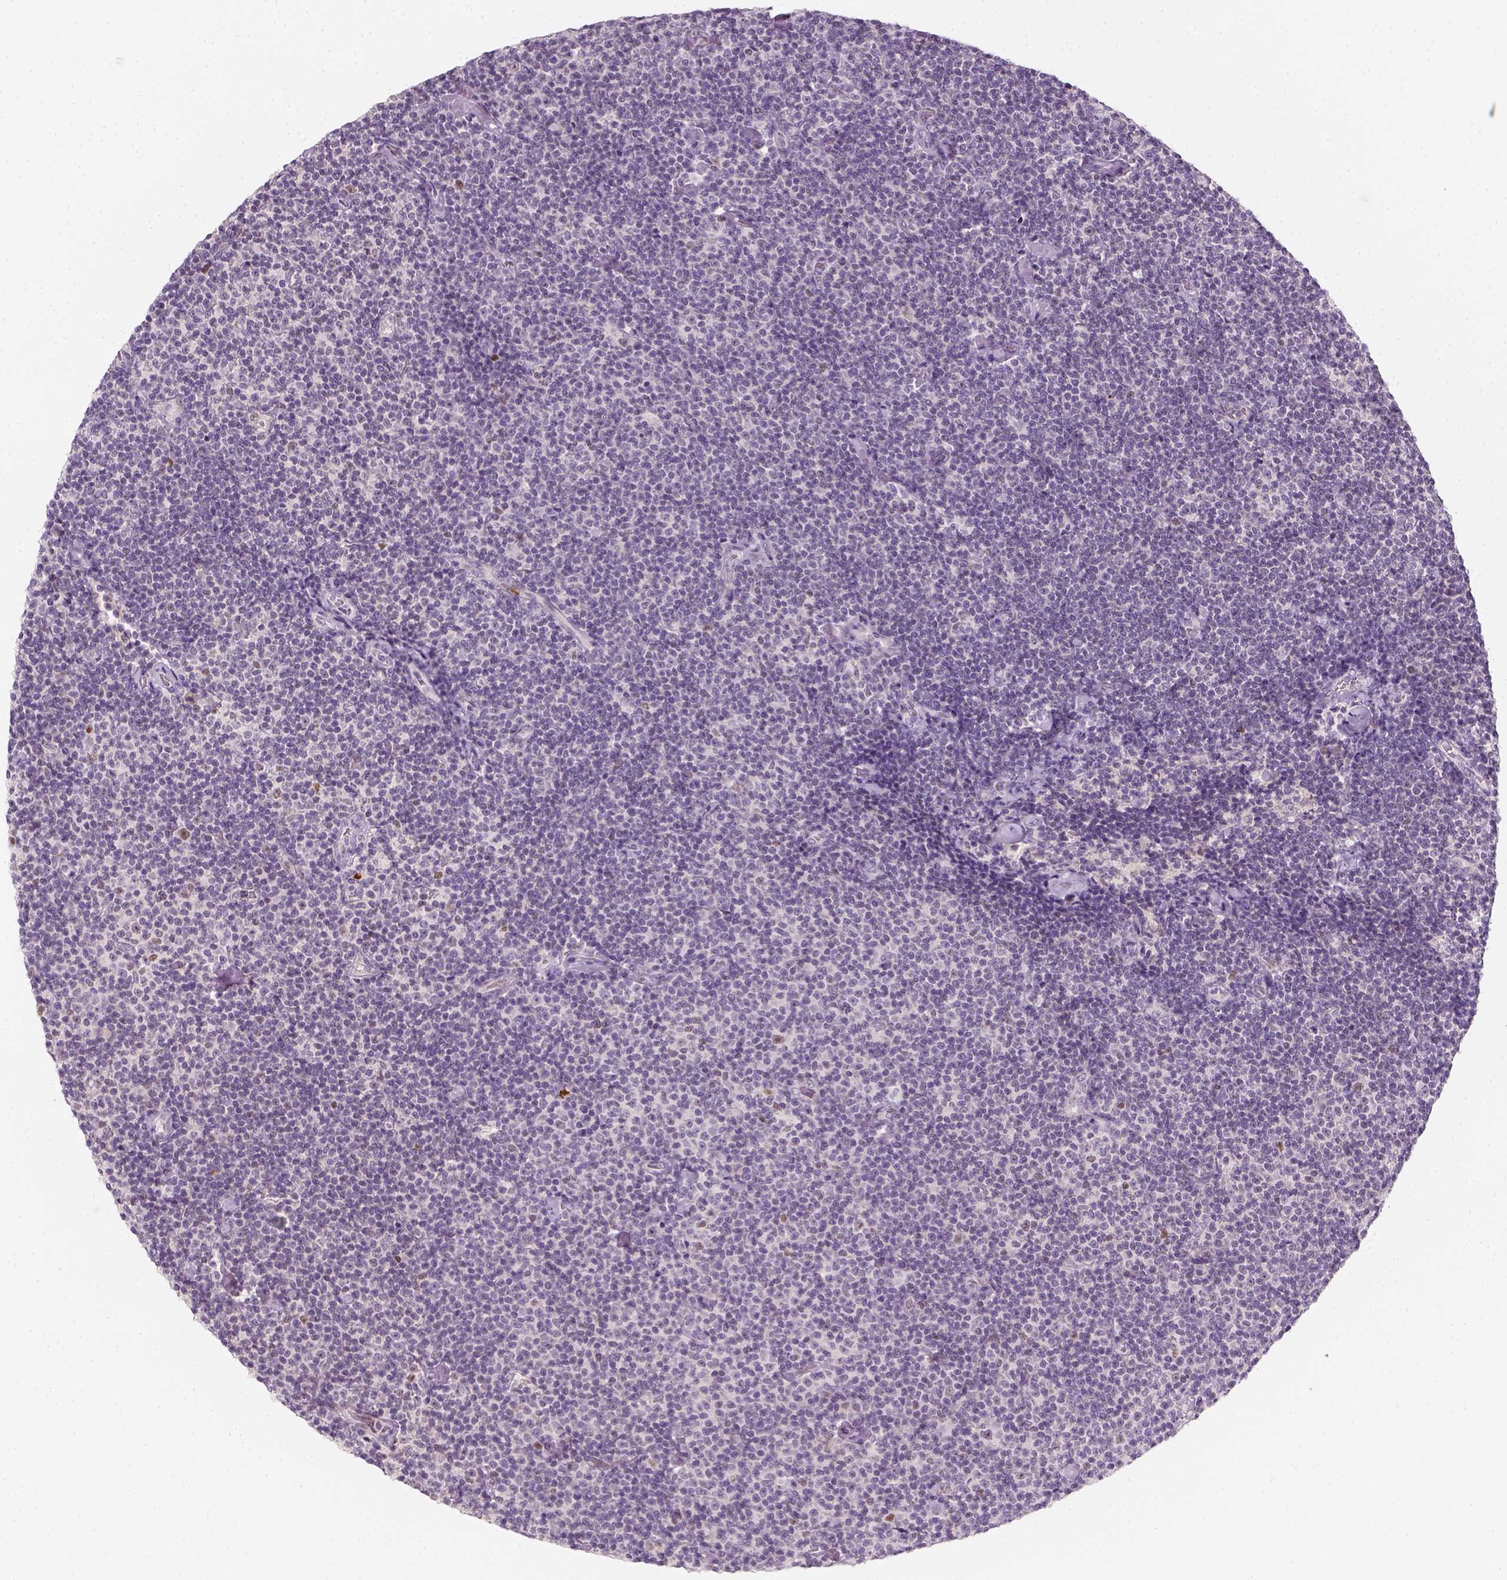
{"staining": {"intensity": "negative", "quantity": "none", "location": "none"}, "tissue": "lymphoma", "cell_type": "Tumor cells", "image_type": "cancer", "snomed": [{"axis": "morphology", "description": "Malignant lymphoma, non-Hodgkin's type, Low grade"}, {"axis": "topography", "description": "Lymph node"}], "caption": "Immunohistochemical staining of malignant lymphoma, non-Hodgkin's type (low-grade) reveals no significant expression in tumor cells.", "gene": "TP53", "patient": {"sex": "male", "age": 81}}